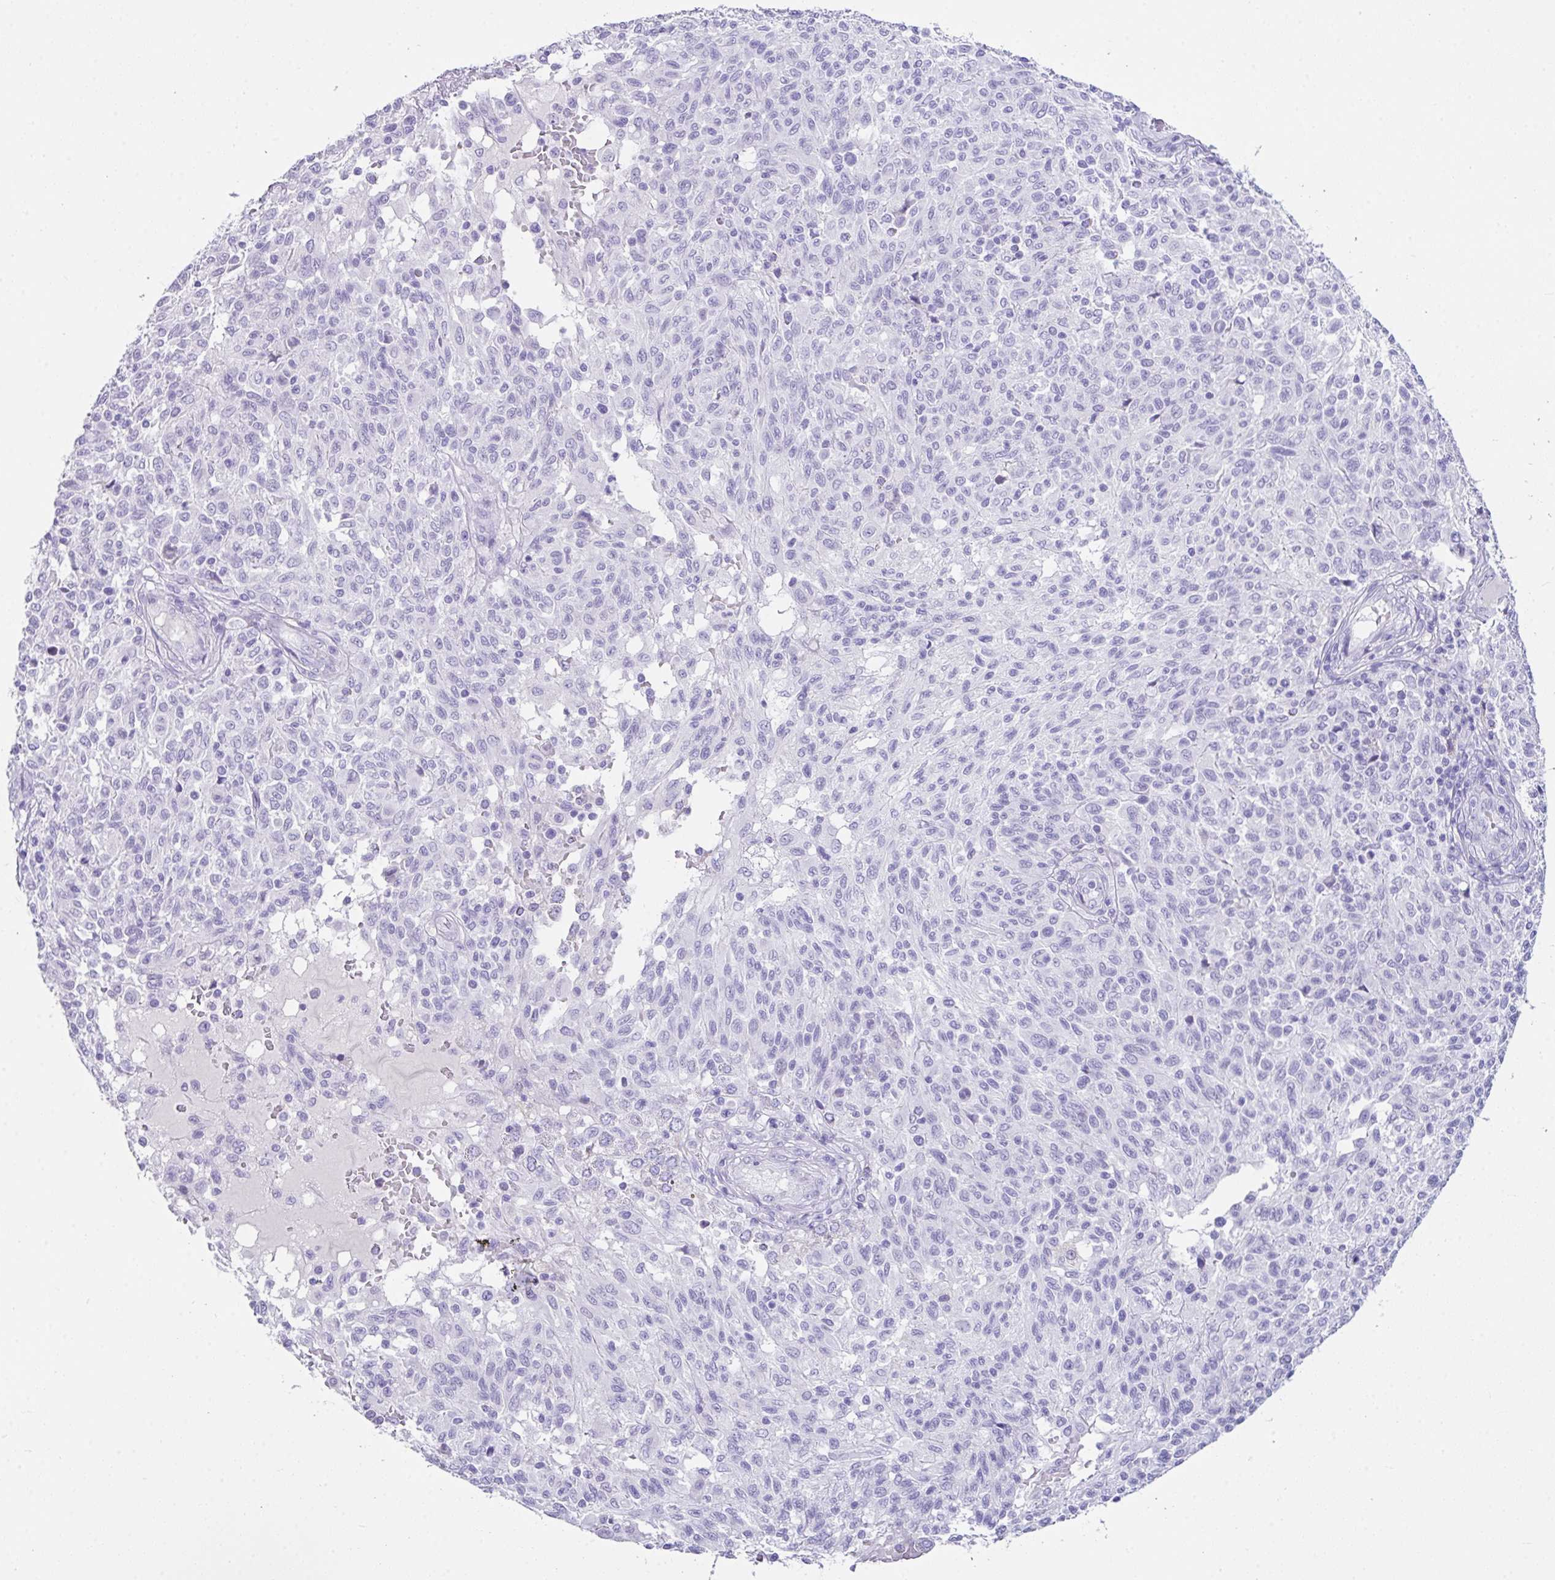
{"staining": {"intensity": "negative", "quantity": "none", "location": "none"}, "tissue": "melanoma", "cell_type": "Tumor cells", "image_type": "cancer", "snomed": [{"axis": "morphology", "description": "Malignant melanoma, NOS"}, {"axis": "topography", "description": "Skin"}], "caption": "A high-resolution micrograph shows immunohistochemistry (IHC) staining of malignant melanoma, which displays no significant positivity in tumor cells.", "gene": "LGALS4", "patient": {"sex": "male", "age": 66}}